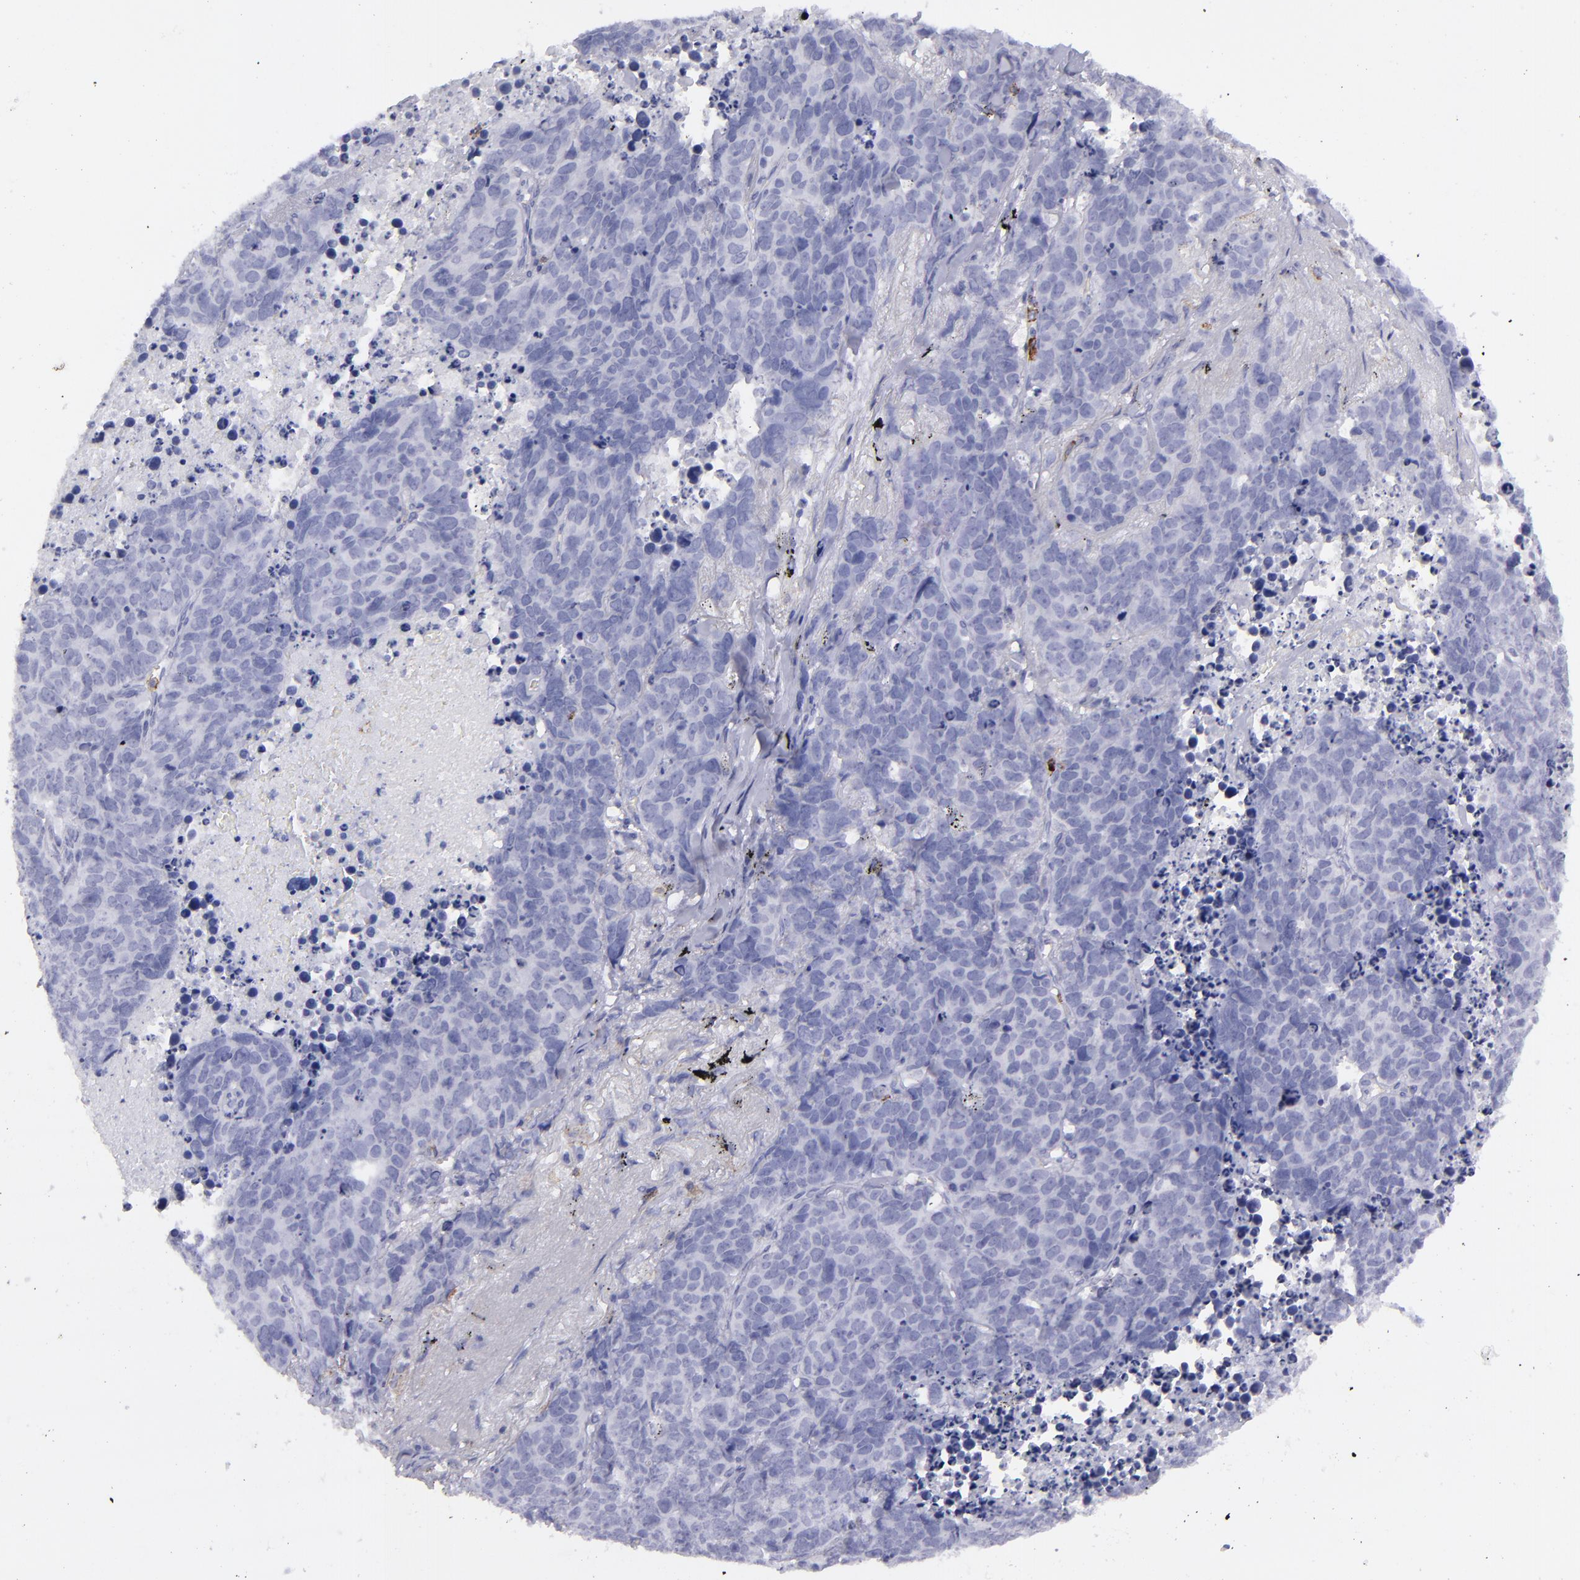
{"staining": {"intensity": "negative", "quantity": "none", "location": "none"}, "tissue": "lung cancer", "cell_type": "Tumor cells", "image_type": "cancer", "snomed": [{"axis": "morphology", "description": "Carcinoid, malignant, NOS"}, {"axis": "topography", "description": "Lung"}], "caption": "Protein analysis of lung malignant carcinoid shows no significant expression in tumor cells.", "gene": "SELPLG", "patient": {"sex": "male", "age": 60}}